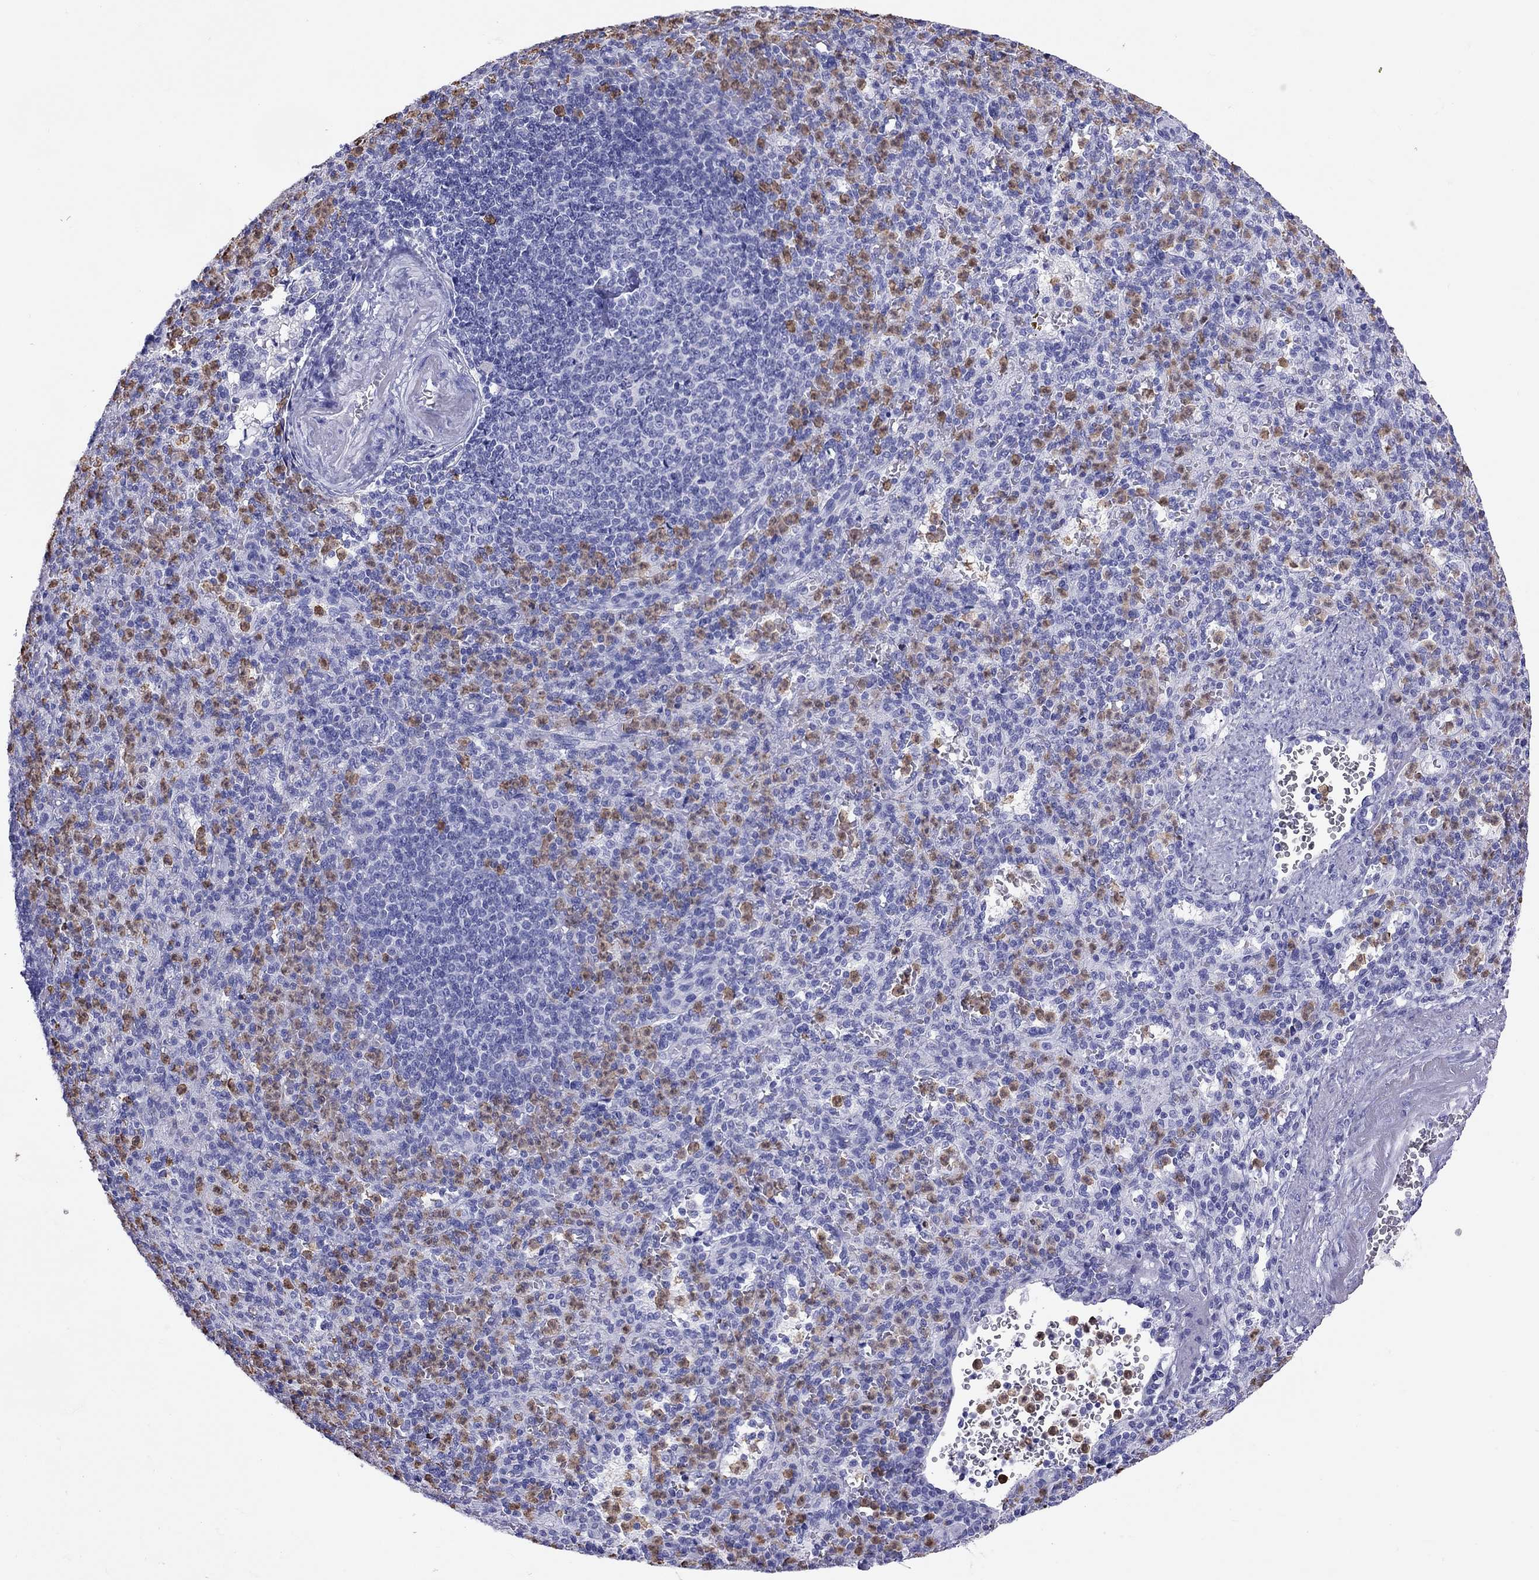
{"staining": {"intensity": "moderate", "quantity": "<25%", "location": "cytoplasmic/membranous,nuclear"}, "tissue": "spleen", "cell_type": "Cells in red pulp", "image_type": "normal", "snomed": [{"axis": "morphology", "description": "Normal tissue, NOS"}, {"axis": "topography", "description": "Spleen"}], "caption": "High-magnification brightfield microscopy of normal spleen stained with DAB (brown) and counterstained with hematoxylin (blue). cells in red pulp exhibit moderate cytoplasmic/membranous,nuclear expression is identified in about<25% of cells.", "gene": "SLAMF1", "patient": {"sex": "female", "age": 74}}